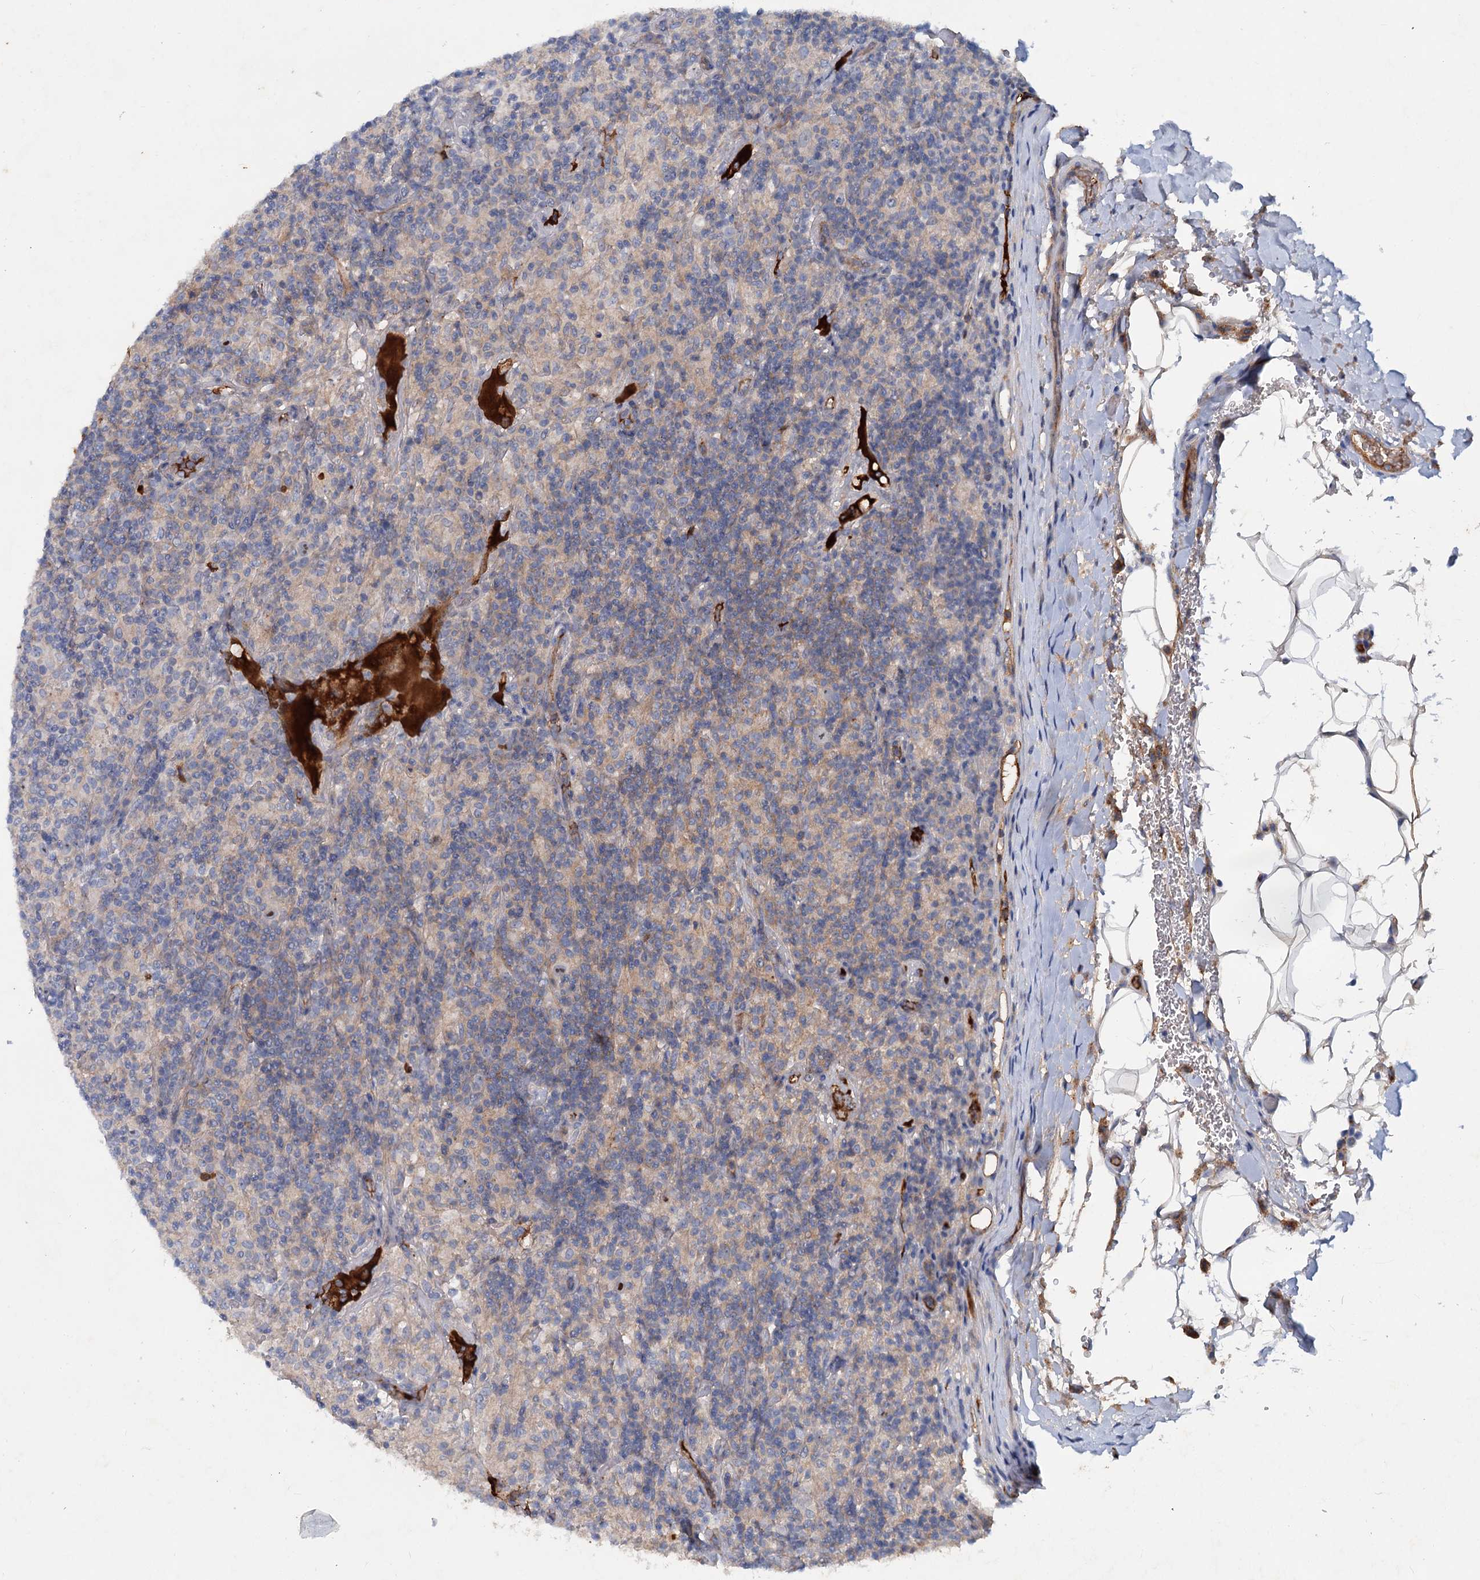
{"staining": {"intensity": "negative", "quantity": "none", "location": "none"}, "tissue": "lymphoma", "cell_type": "Tumor cells", "image_type": "cancer", "snomed": [{"axis": "morphology", "description": "Hodgkin's disease, NOS"}, {"axis": "topography", "description": "Lymph node"}], "caption": "Immunohistochemical staining of human lymphoma demonstrates no significant positivity in tumor cells.", "gene": "CHRD", "patient": {"sex": "male", "age": 70}}